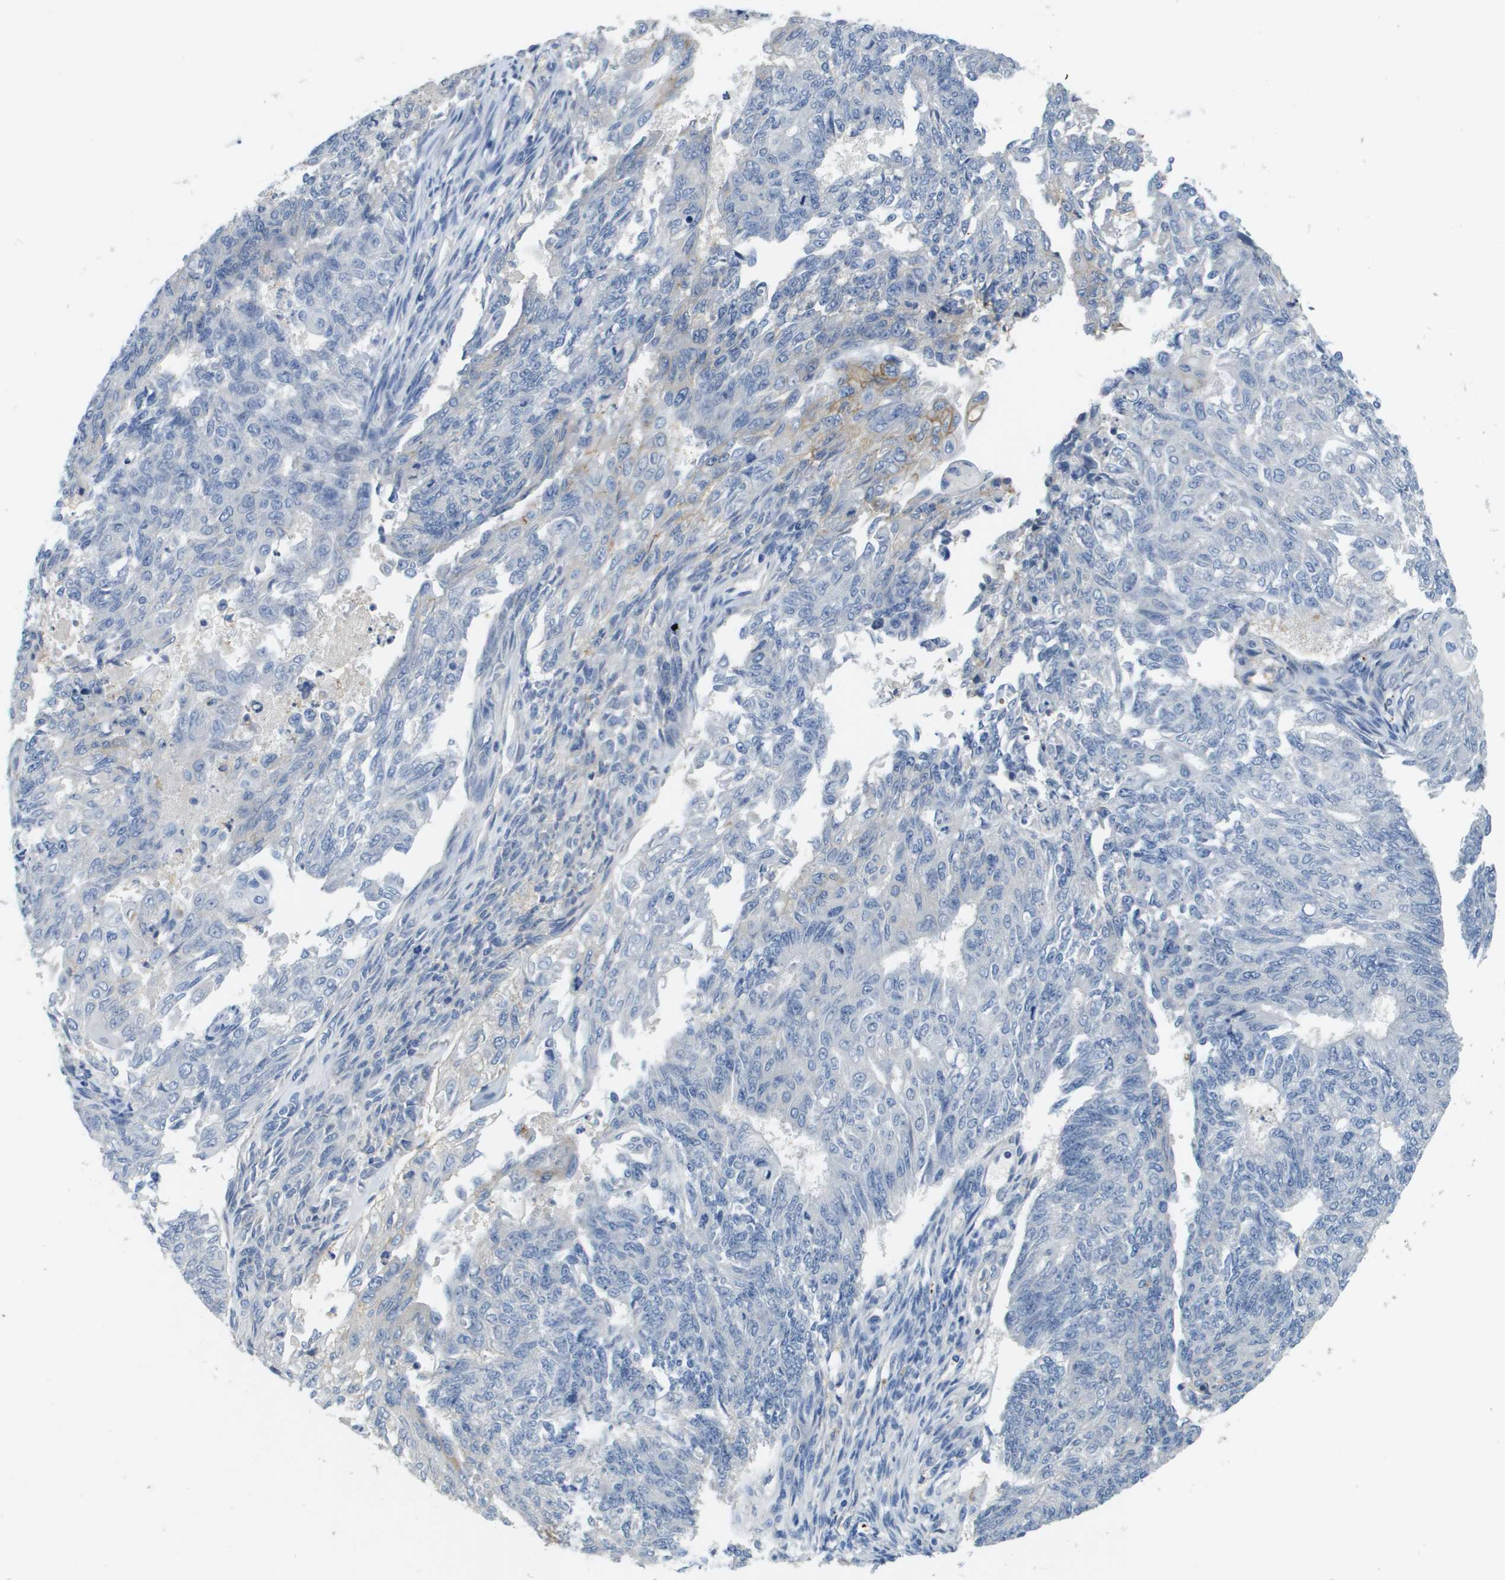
{"staining": {"intensity": "negative", "quantity": "none", "location": "none"}, "tissue": "endometrial cancer", "cell_type": "Tumor cells", "image_type": "cancer", "snomed": [{"axis": "morphology", "description": "Adenocarcinoma, NOS"}, {"axis": "topography", "description": "Endometrium"}], "caption": "Tumor cells show no significant protein staining in endometrial cancer.", "gene": "SLC16A3", "patient": {"sex": "female", "age": 32}}